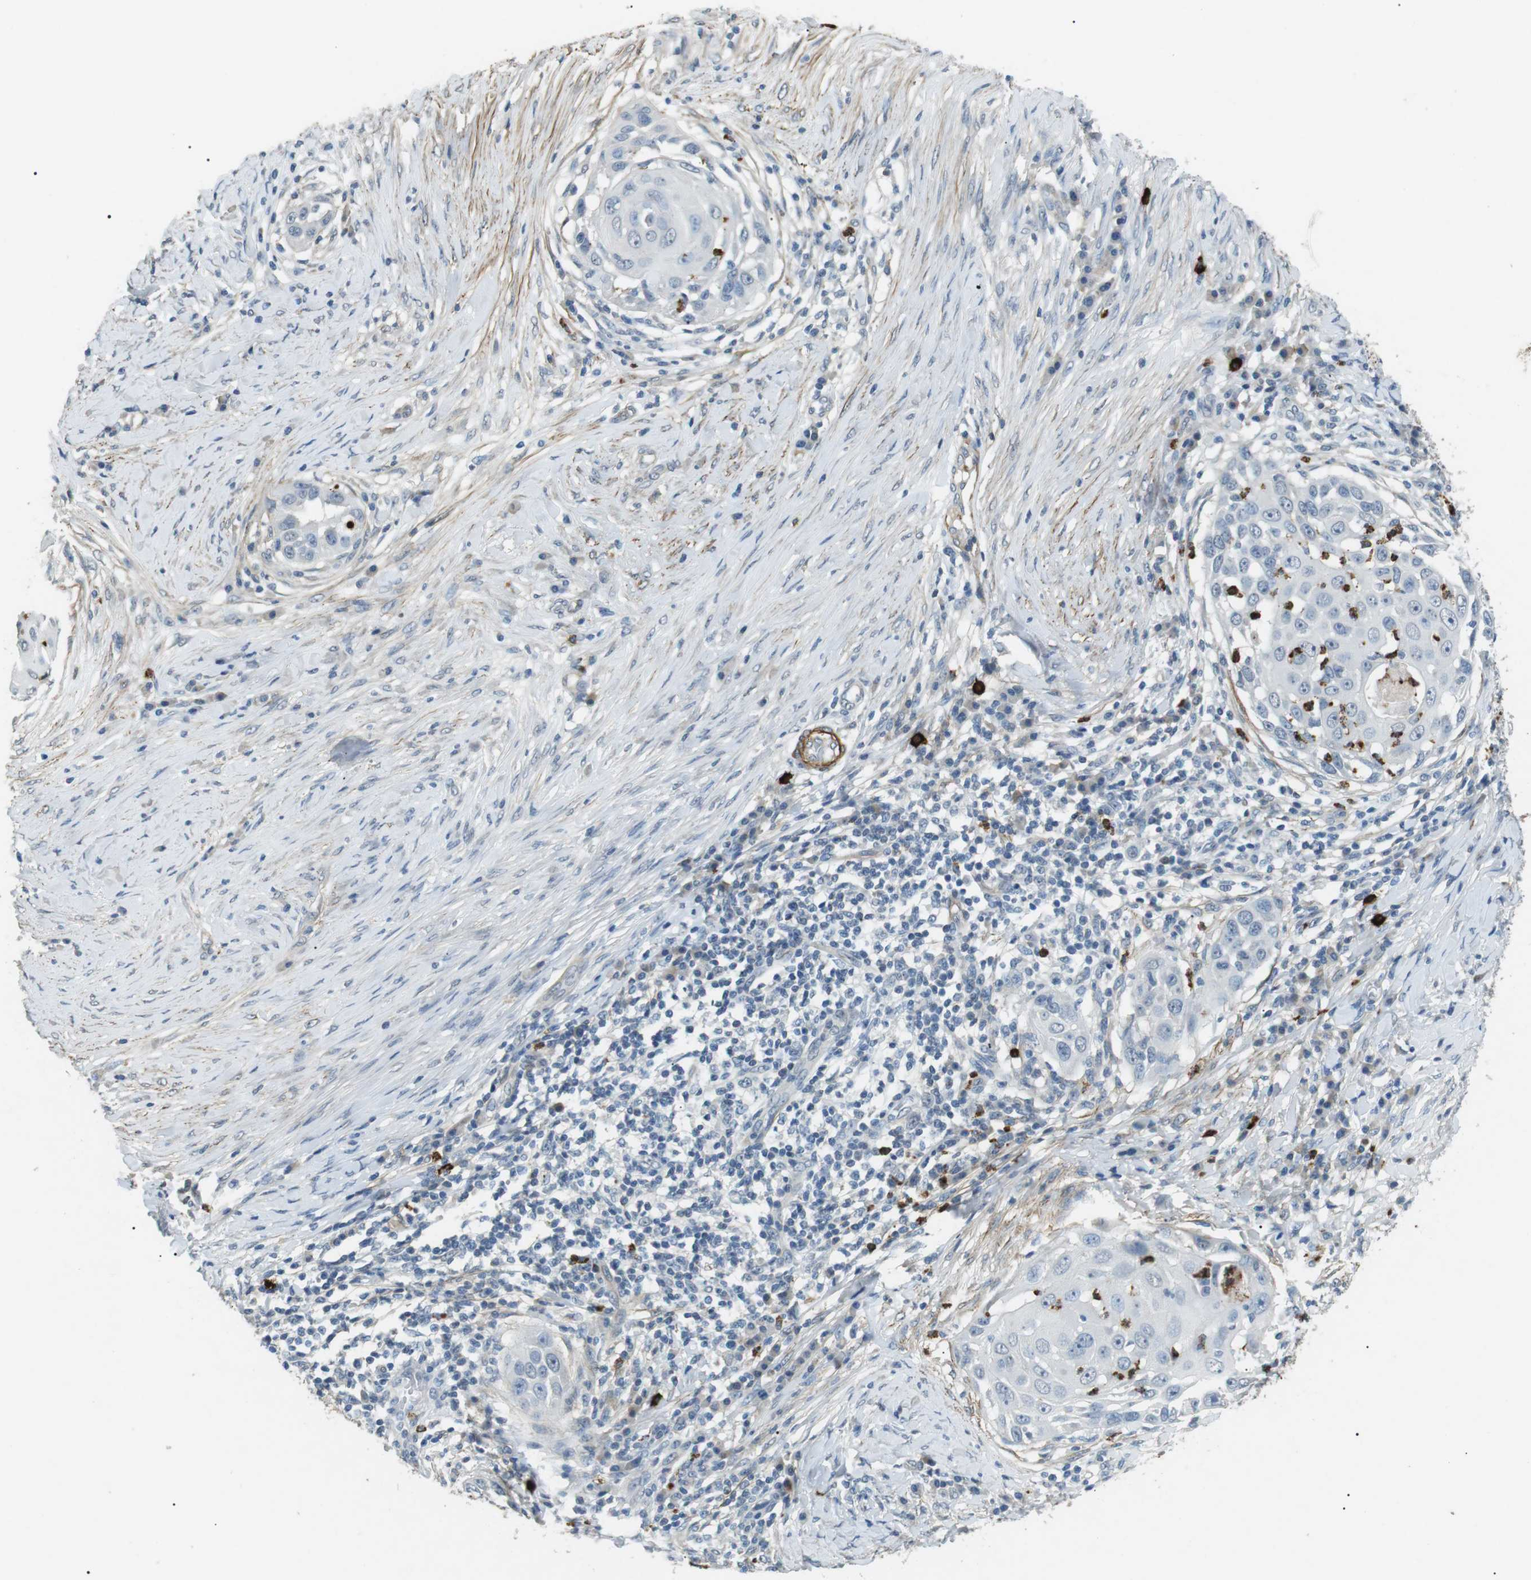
{"staining": {"intensity": "negative", "quantity": "none", "location": "none"}, "tissue": "skin cancer", "cell_type": "Tumor cells", "image_type": "cancer", "snomed": [{"axis": "morphology", "description": "Squamous cell carcinoma, NOS"}, {"axis": "topography", "description": "Skin"}], "caption": "Human skin cancer (squamous cell carcinoma) stained for a protein using immunohistochemistry displays no expression in tumor cells.", "gene": "GZMM", "patient": {"sex": "female", "age": 44}}